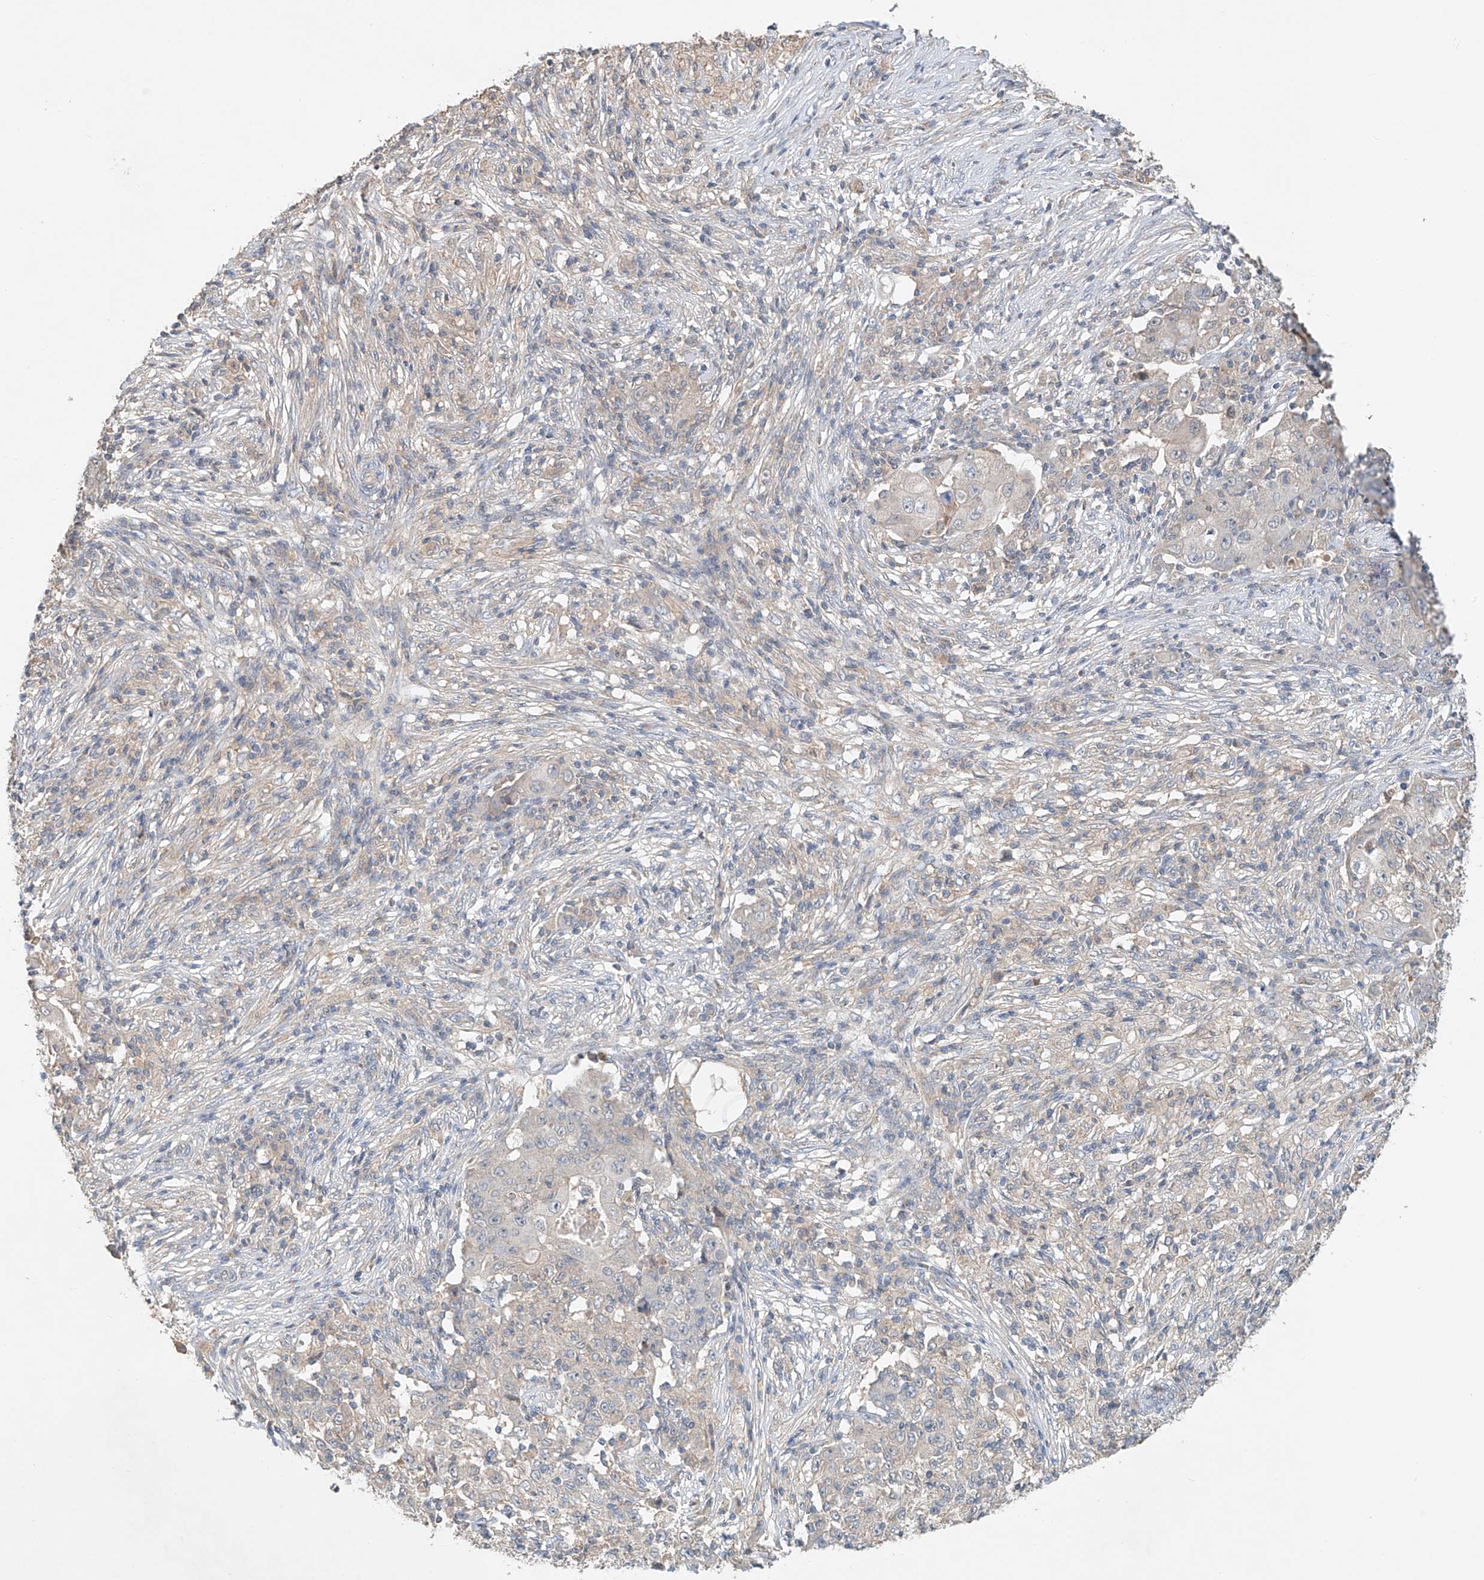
{"staining": {"intensity": "negative", "quantity": "none", "location": "none"}, "tissue": "ovarian cancer", "cell_type": "Tumor cells", "image_type": "cancer", "snomed": [{"axis": "morphology", "description": "Carcinoma, endometroid"}, {"axis": "topography", "description": "Ovary"}], "caption": "The histopathology image shows no significant expression in tumor cells of ovarian cancer (endometroid carcinoma).", "gene": "GNB1L", "patient": {"sex": "female", "age": 42}}